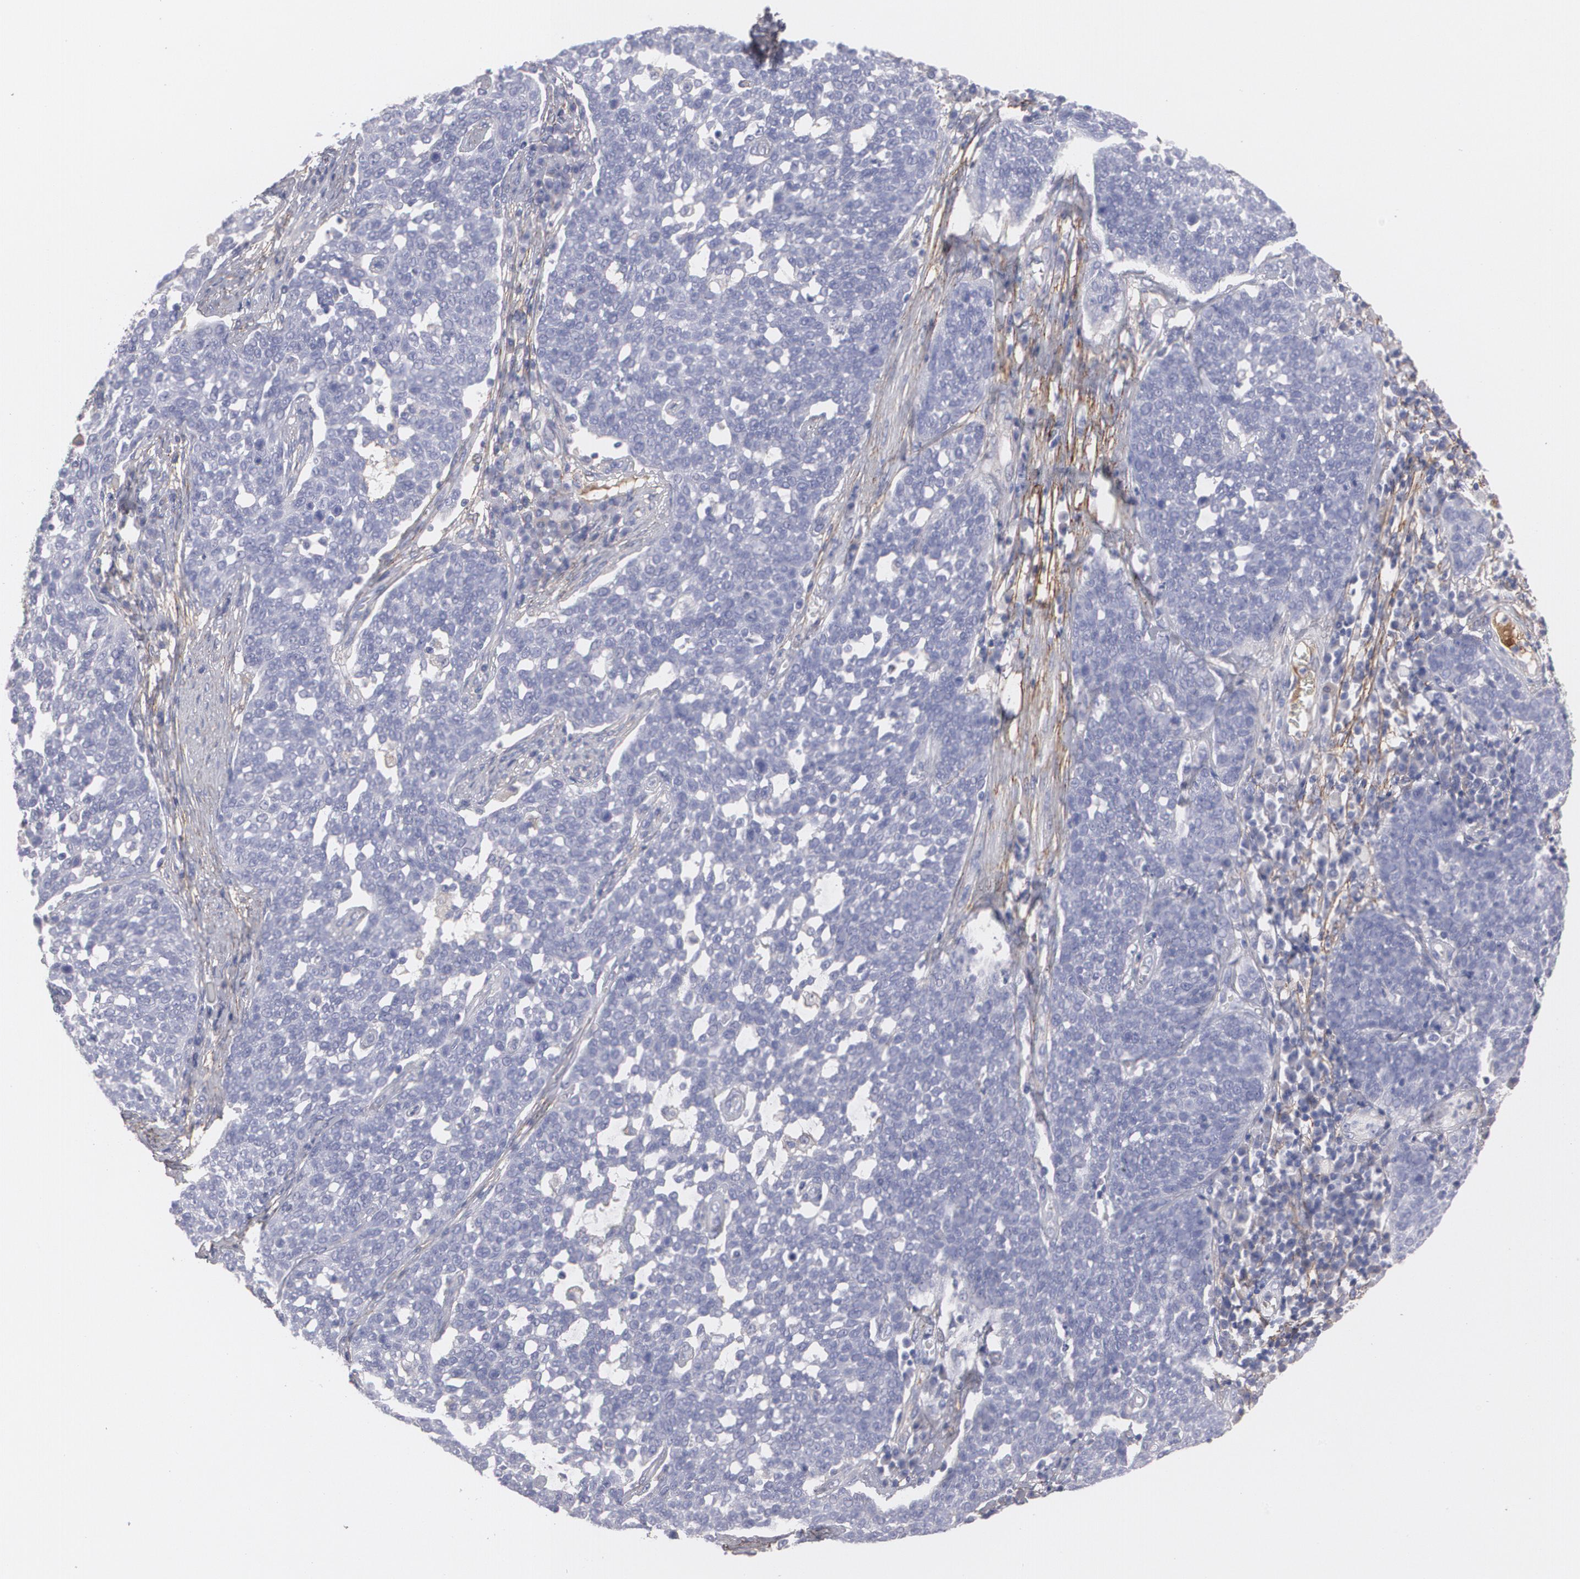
{"staining": {"intensity": "negative", "quantity": "none", "location": "none"}, "tissue": "cervical cancer", "cell_type": "Tumor cells", "image_type": "cancer", "snomed": [{"axis": "morphology", "description": "Squamous cell carcinoma, NOS"}, {"axis": "topography", "description": "Cervix"}], "caption": "Cervical squamous cell carcinoma stained for a protein using immunohistochemistry (IHC) reveals no positivity tumor cells.", "gene": "FBLN1", "patient": {"sex": "female", "age": 34}}